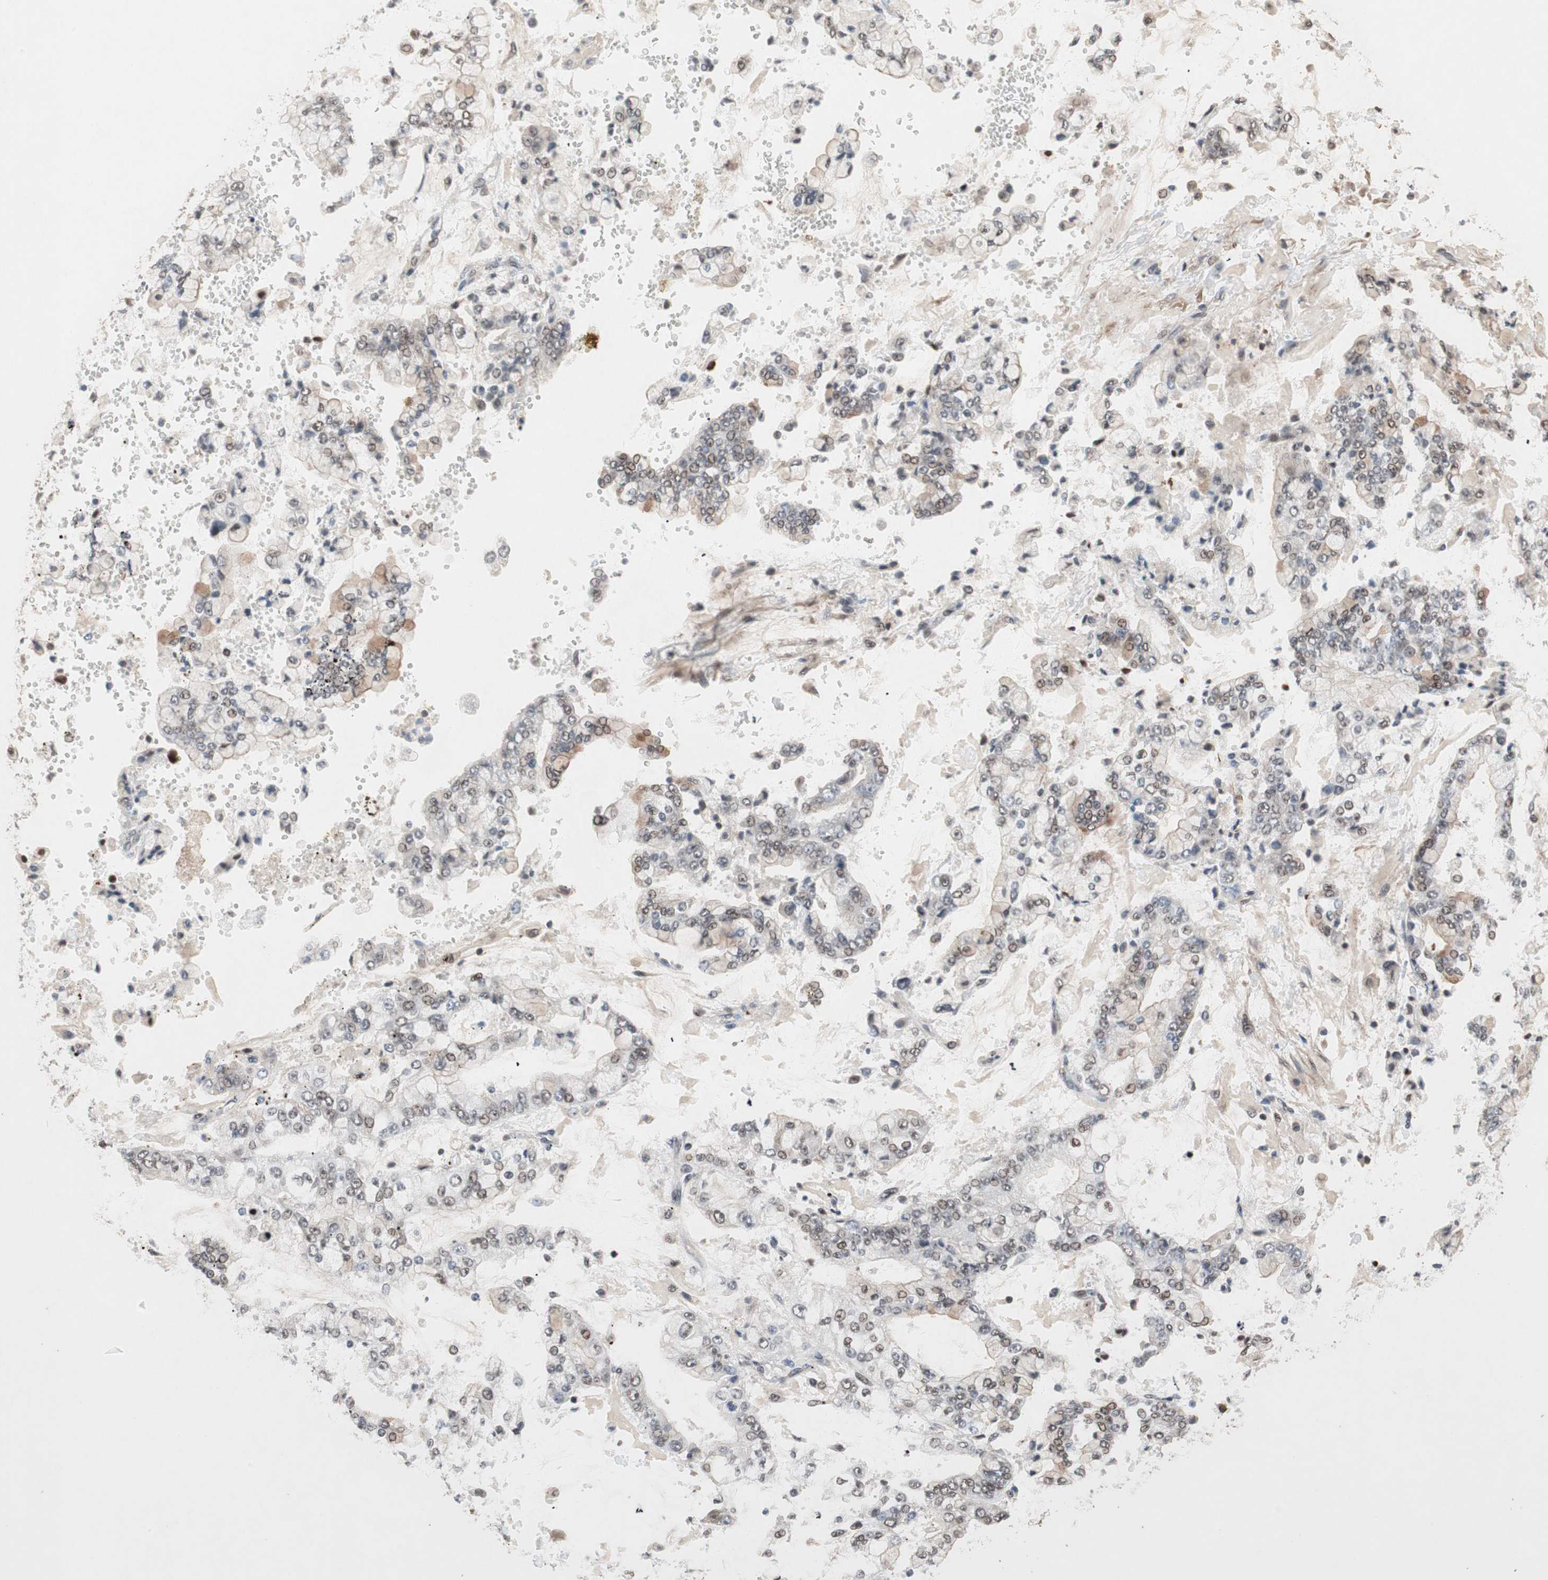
{"staining": {"intensity": "moderate", "quantity": ">75%", "location": "cytoplasmic/membranous,nuclear"}, "tissue": "stomach cancer", "cell_type": "Tumor cells", "image_type": "cancer", "snomed": [{"axis": "morphology", "description": "Adenocarcinoma, NOS"}, {"axis": "topography", "description": "Stomach"}], "caption": "This is a photomicrograph of IHC staining of stomach cancer (adenocarcinoma), which shows moderate positivity in the cytoplasmic/membranous and nuclear of tumor cells.", "gene": "GART", "patient": {"sex": "male", "age": 76}}